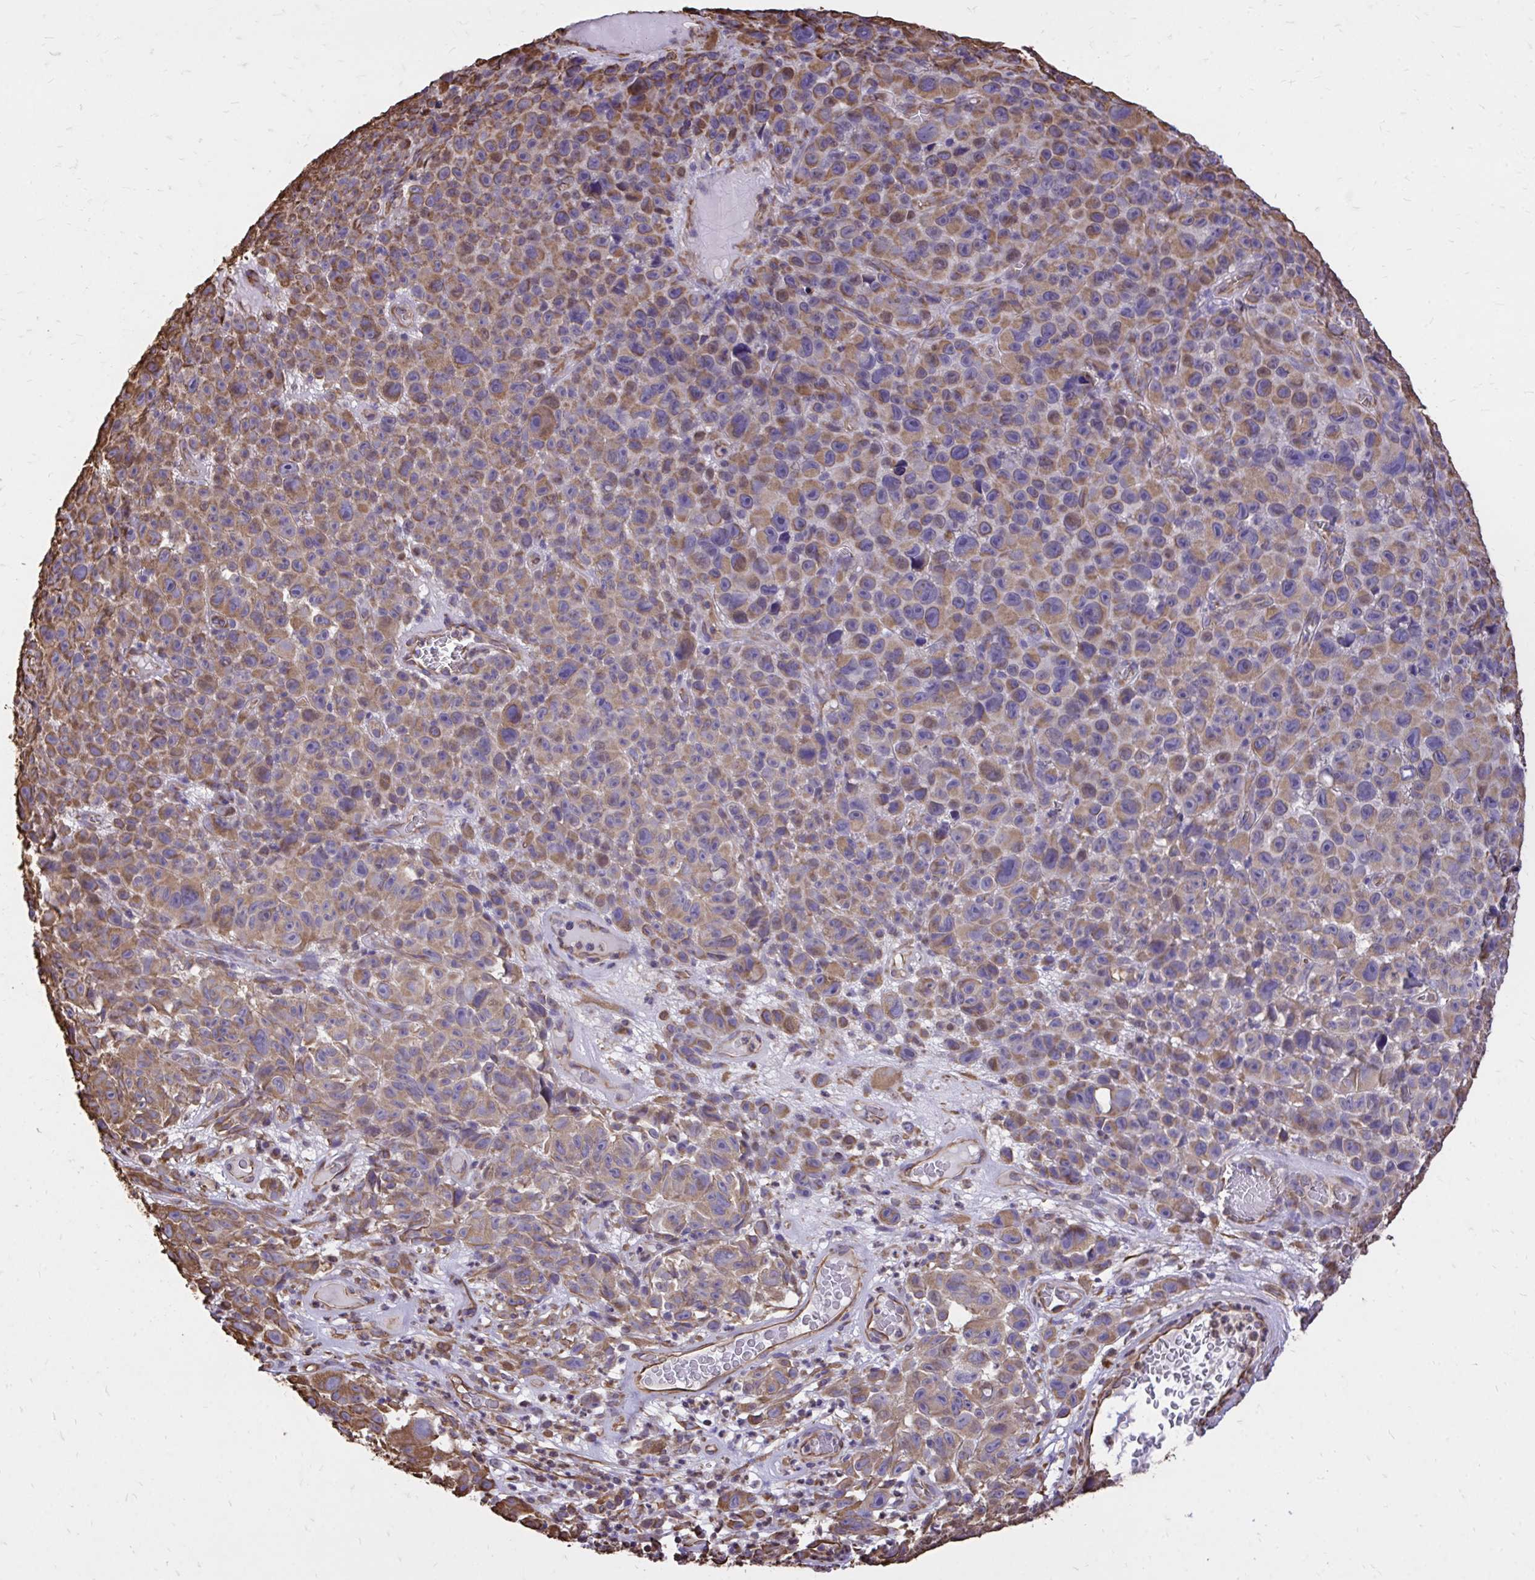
{"staining": {"intensity": "moderate", "quantity": ">75%", "location": "cytoplasmic/membranous"}, "tissue": "melanoma", "cell_type": "Tumor cells", "image_type": "cancer", "snomed": [{"axis": "morphology", "description": "Malignant melanoma, NOS"}, {"axis": "topography", "description": "Skin"}], "caption": "Human malignant melanoma stained for a protein (brown) exhibits moderate cytoplasmic/membranous positive positivity in approximately >75% of tumor cells.", "gene": "RNF103", "patient": {"sex": "female", "age": 82}}